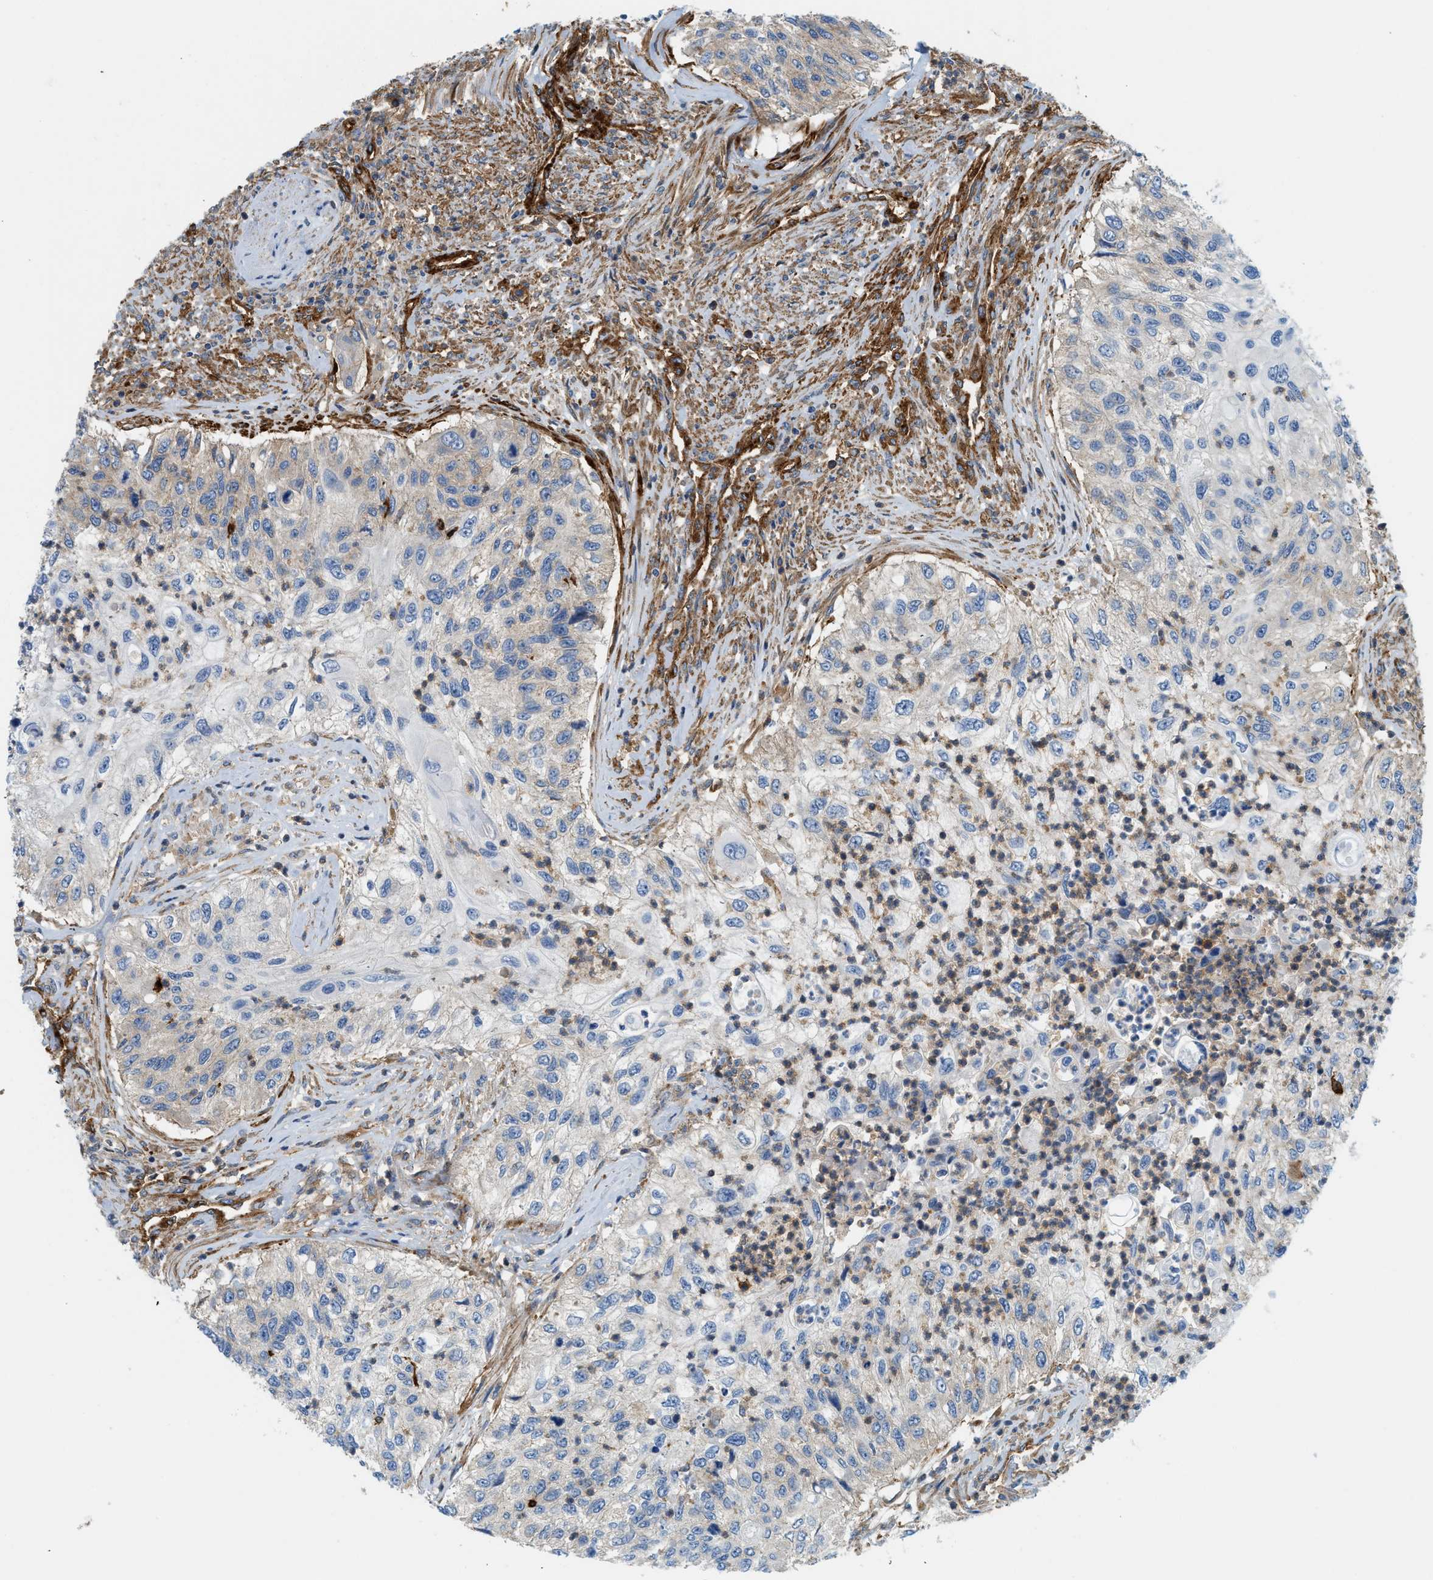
{"staining": {"intensity": "weak", "quantity": "<25%", "location": "cytoplasmic/membranous"}, "tissue": "urothelial cancer", "cell_type": "Tumor cells", "image_type": "cancer", "snomed": [{"axis": "morphology", "description": "Urothelial carcinoma, High grade"}, {"axis": "topography", "description": "Urinary bladder"}], "caption": "Tumor cells are negative for brown protein staining in high-grade urothelial carcinoma. (DAB (3,3'-diaminobenzidine) immunohistochemistry (IHC) visualized using brightfield microscopy, high magnification).", "gene": "HIP1", "patient": {"sex": "female", "age": 60}}